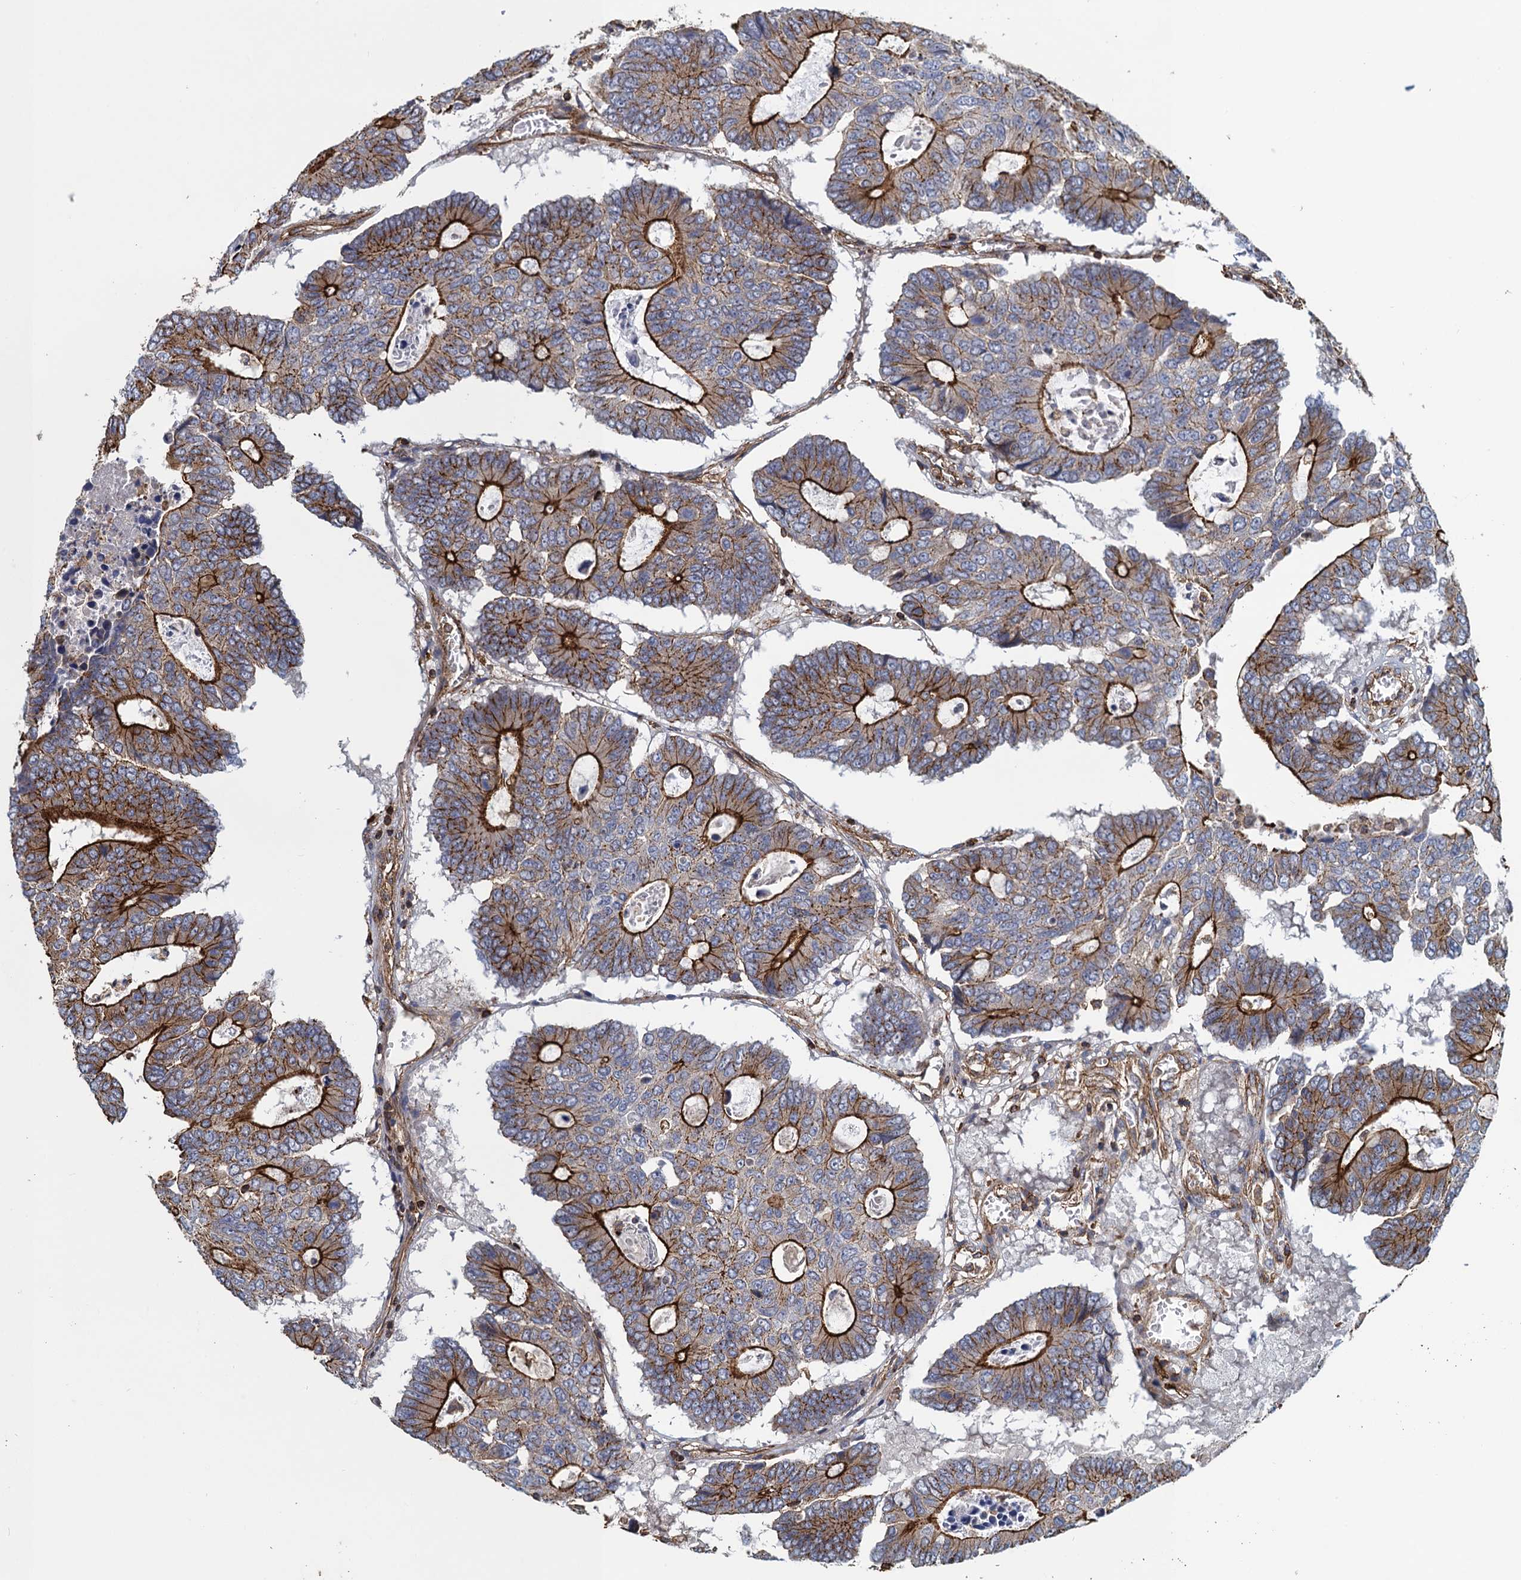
{"staining": {"intensity": "strong", "quantity": "25%-75%", "location": "cytoplasmic/membranous"}, "tissue": "colorectal cancer", "cell_type": "Tumor cells", "image_type": "cancer", "snomed": [{"axis": "morphology", "description": "Adenocarcinoma, NOS"}, {"axis": "topography", "description": "Colon"}], "caption": "Colorectal cancer was stained to show a protein in brown. There is high levels of strong cytoplasmic/membranous positivity in approximately 25%-75% of tumor cells. The protein of interest is stained brown, and the nuclei are stained in blue (DAB IHC with brightfield microscopy, high magnification).", "gene": "PROSER2", "patient": {"sex": "male", "age": 87}}